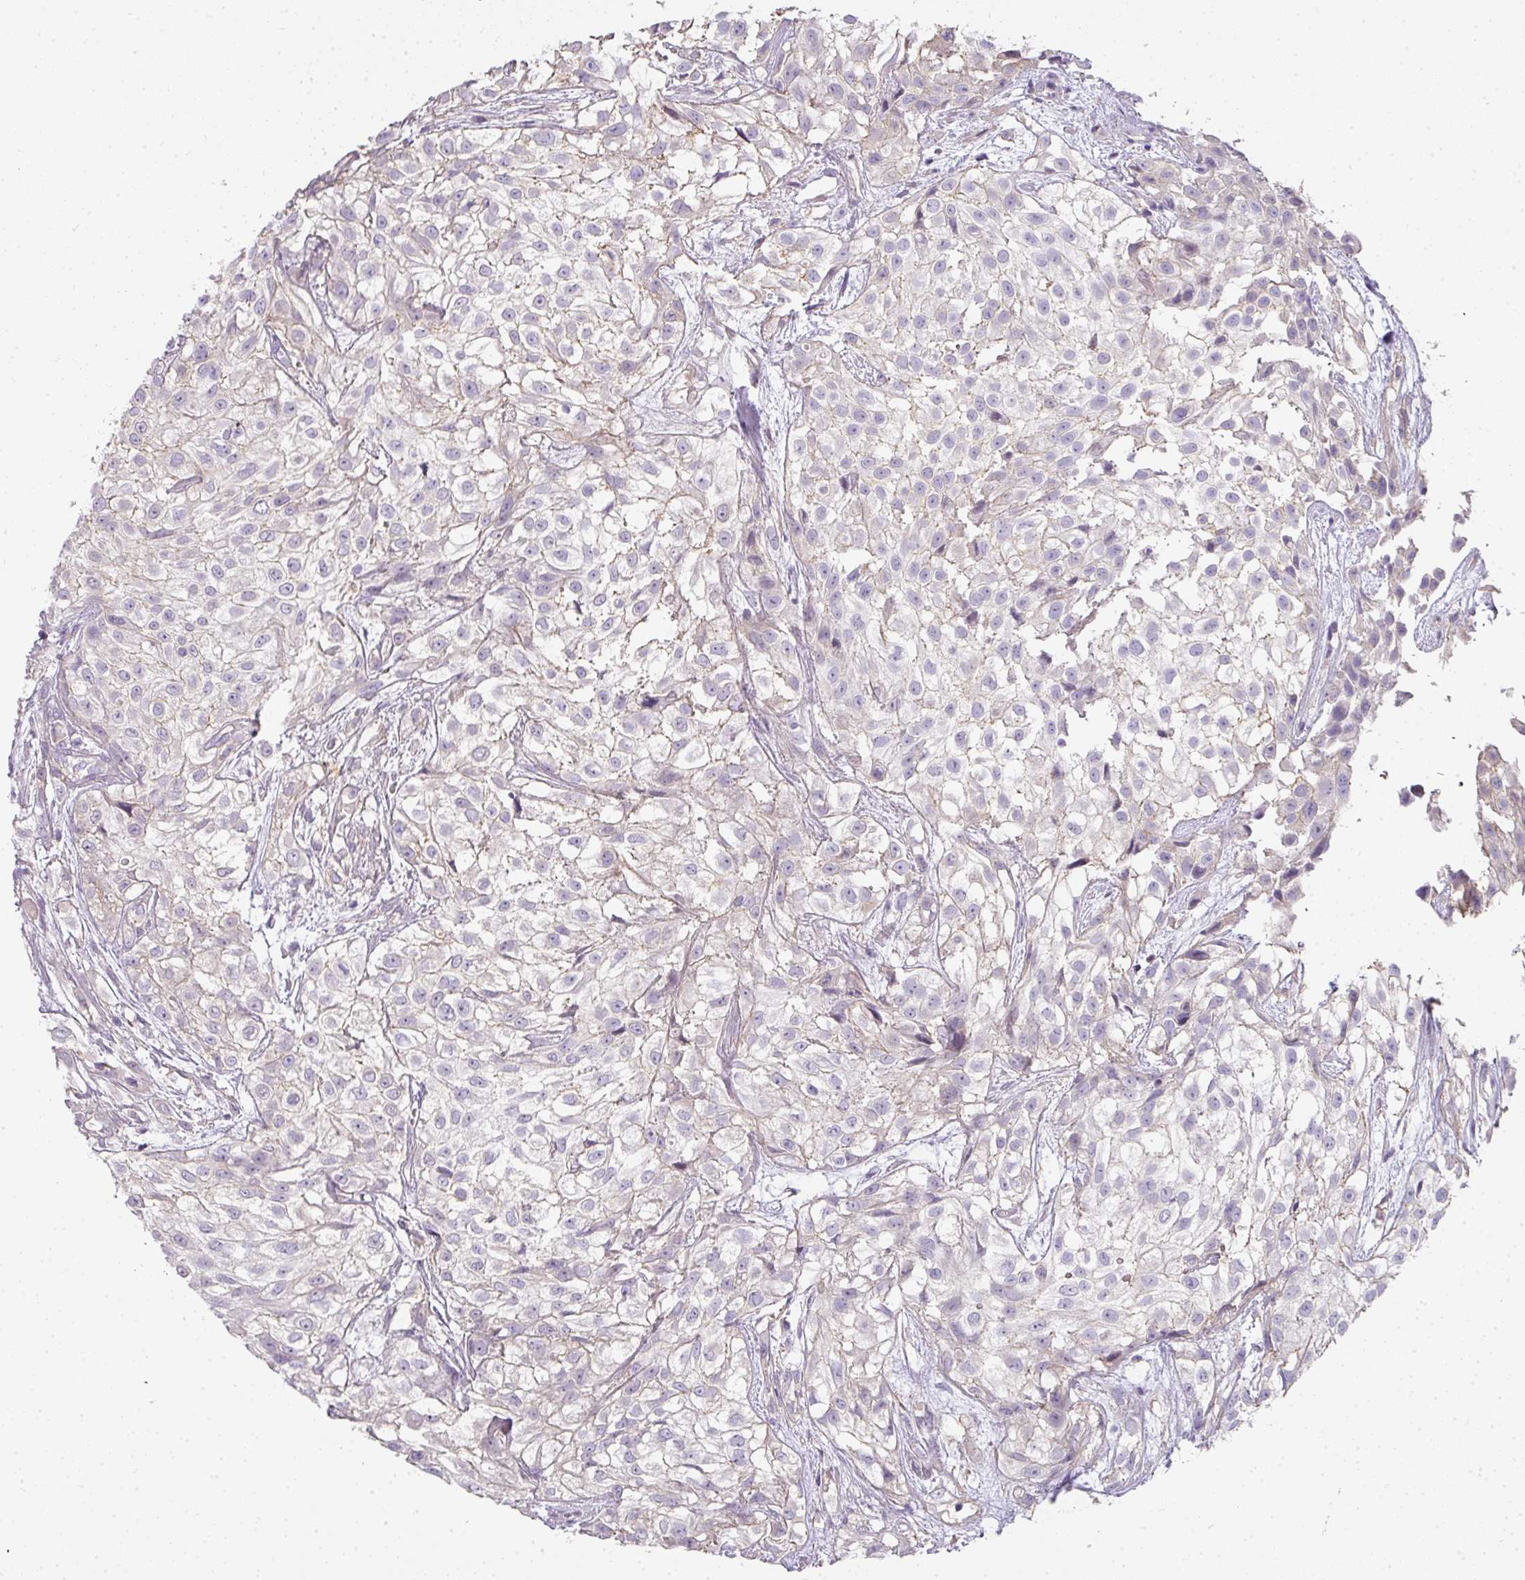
{"staining": {"intensity": "negative", "quantity": "none", "location": "none"}, "tissue": "urothelial cancer", "cell_type": "Tumor cells", "image_type": "cancer", "snomed": [{"axis": "morphology", "description": "Urothelial carcinoma, High grade"}, {"axis": "topography", "description": "Urinary bladder"}], "caption": "The micrograph demonstrates no staining of tumor cells in urothelial carcinoma (high-grade).", "gene": "HHEX", "patient": {"sex": "male", "age": 56}}